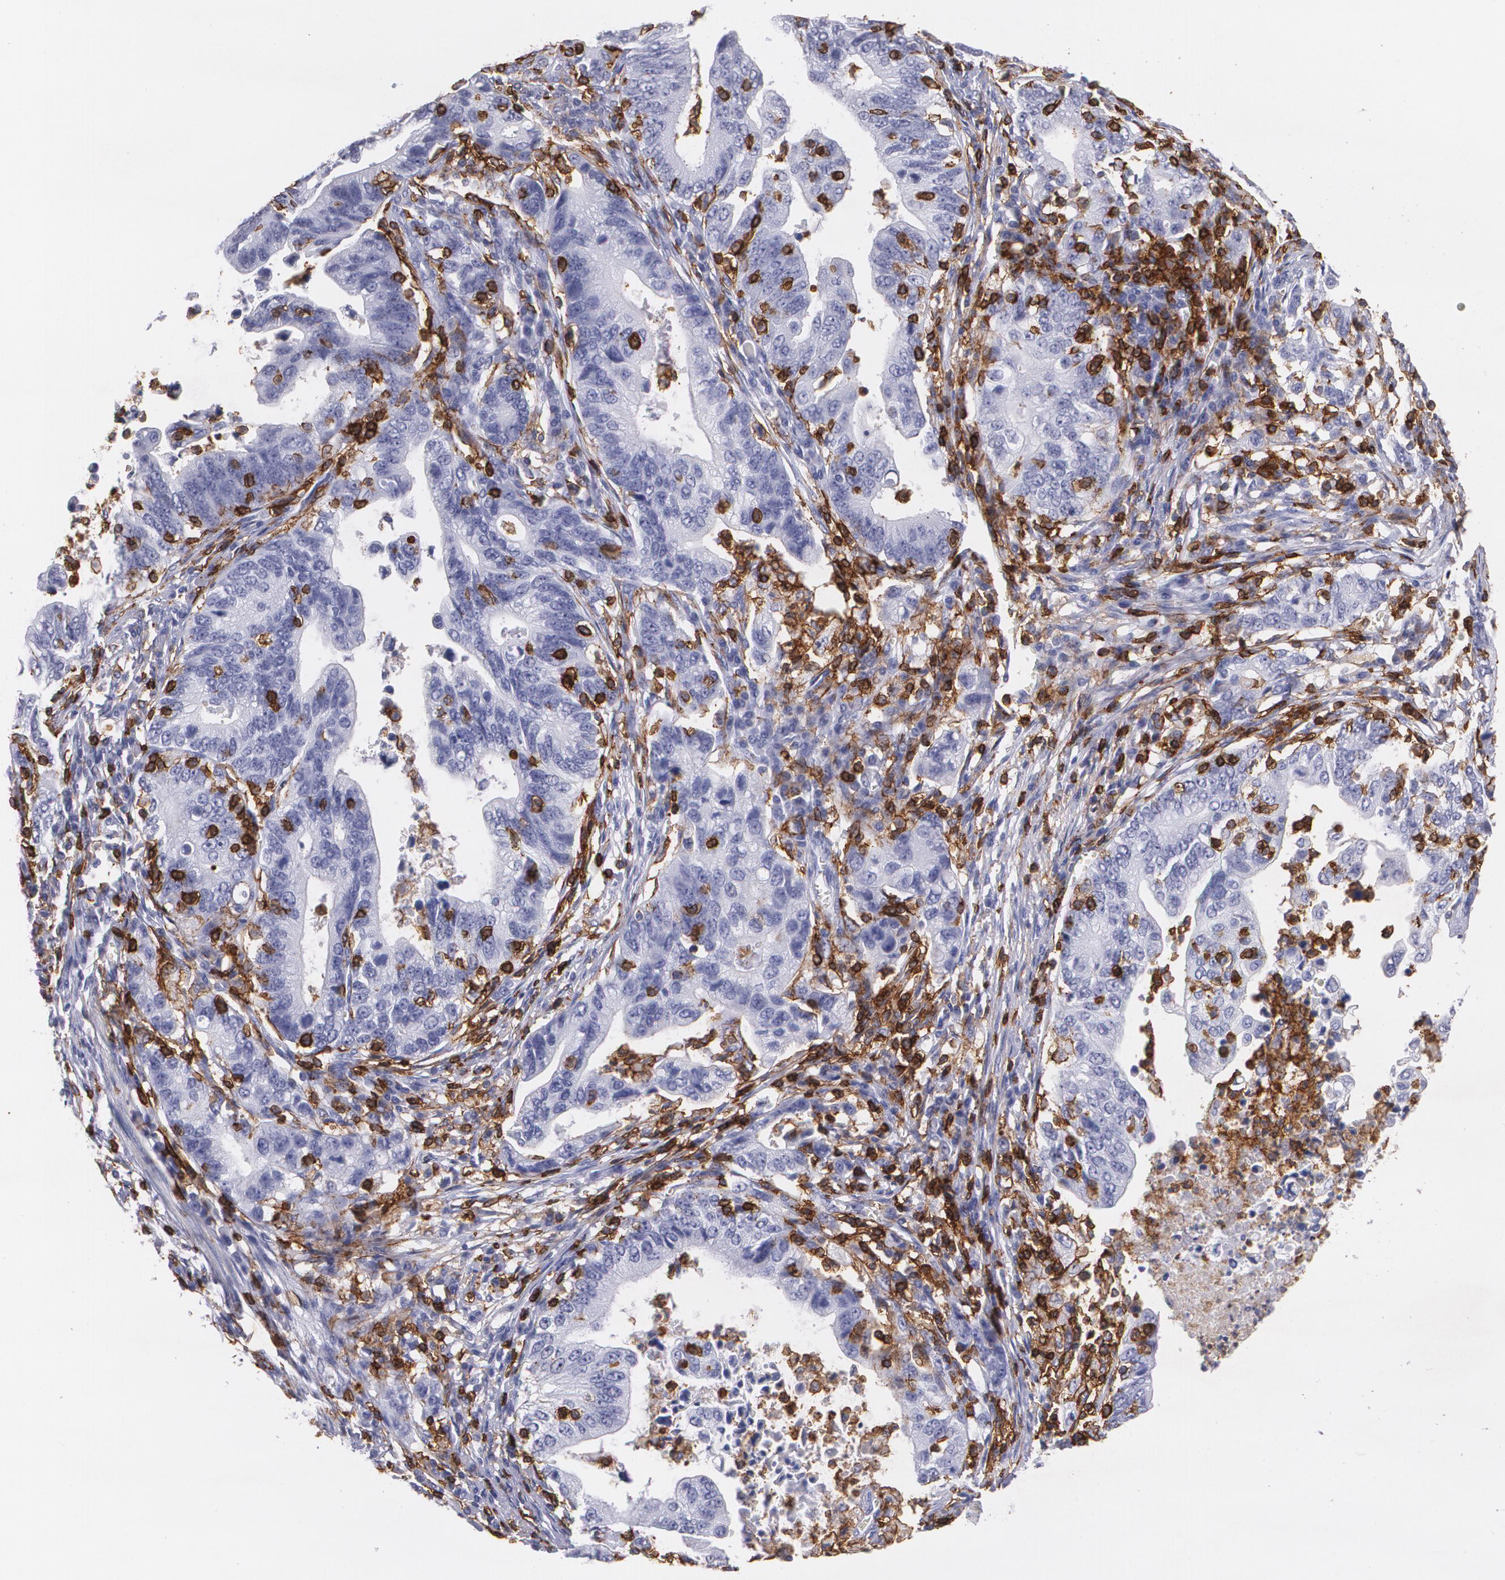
{"staining": {"intensity": "negative", "quantity": "none", "location": "none"}, "tissue": "stomach cancer", "cell_type": "Tumor cells", "image_type": "cancer", "snomed": [{"axis": "morphology", "description": "Adenocarcinoma, NOS"}, {"axis": "topography", "description": "Stomach, upper"}], "caption": "Immunohistochemistry photomicrograph of neoplastic tissue: stomach cancer stained with DAB (3,3'-diaminobenzidine) reveals no significant protein expression in tumor cells.", "gene": "PTPRC", "patient": {"sex": "female", "age": 50}}